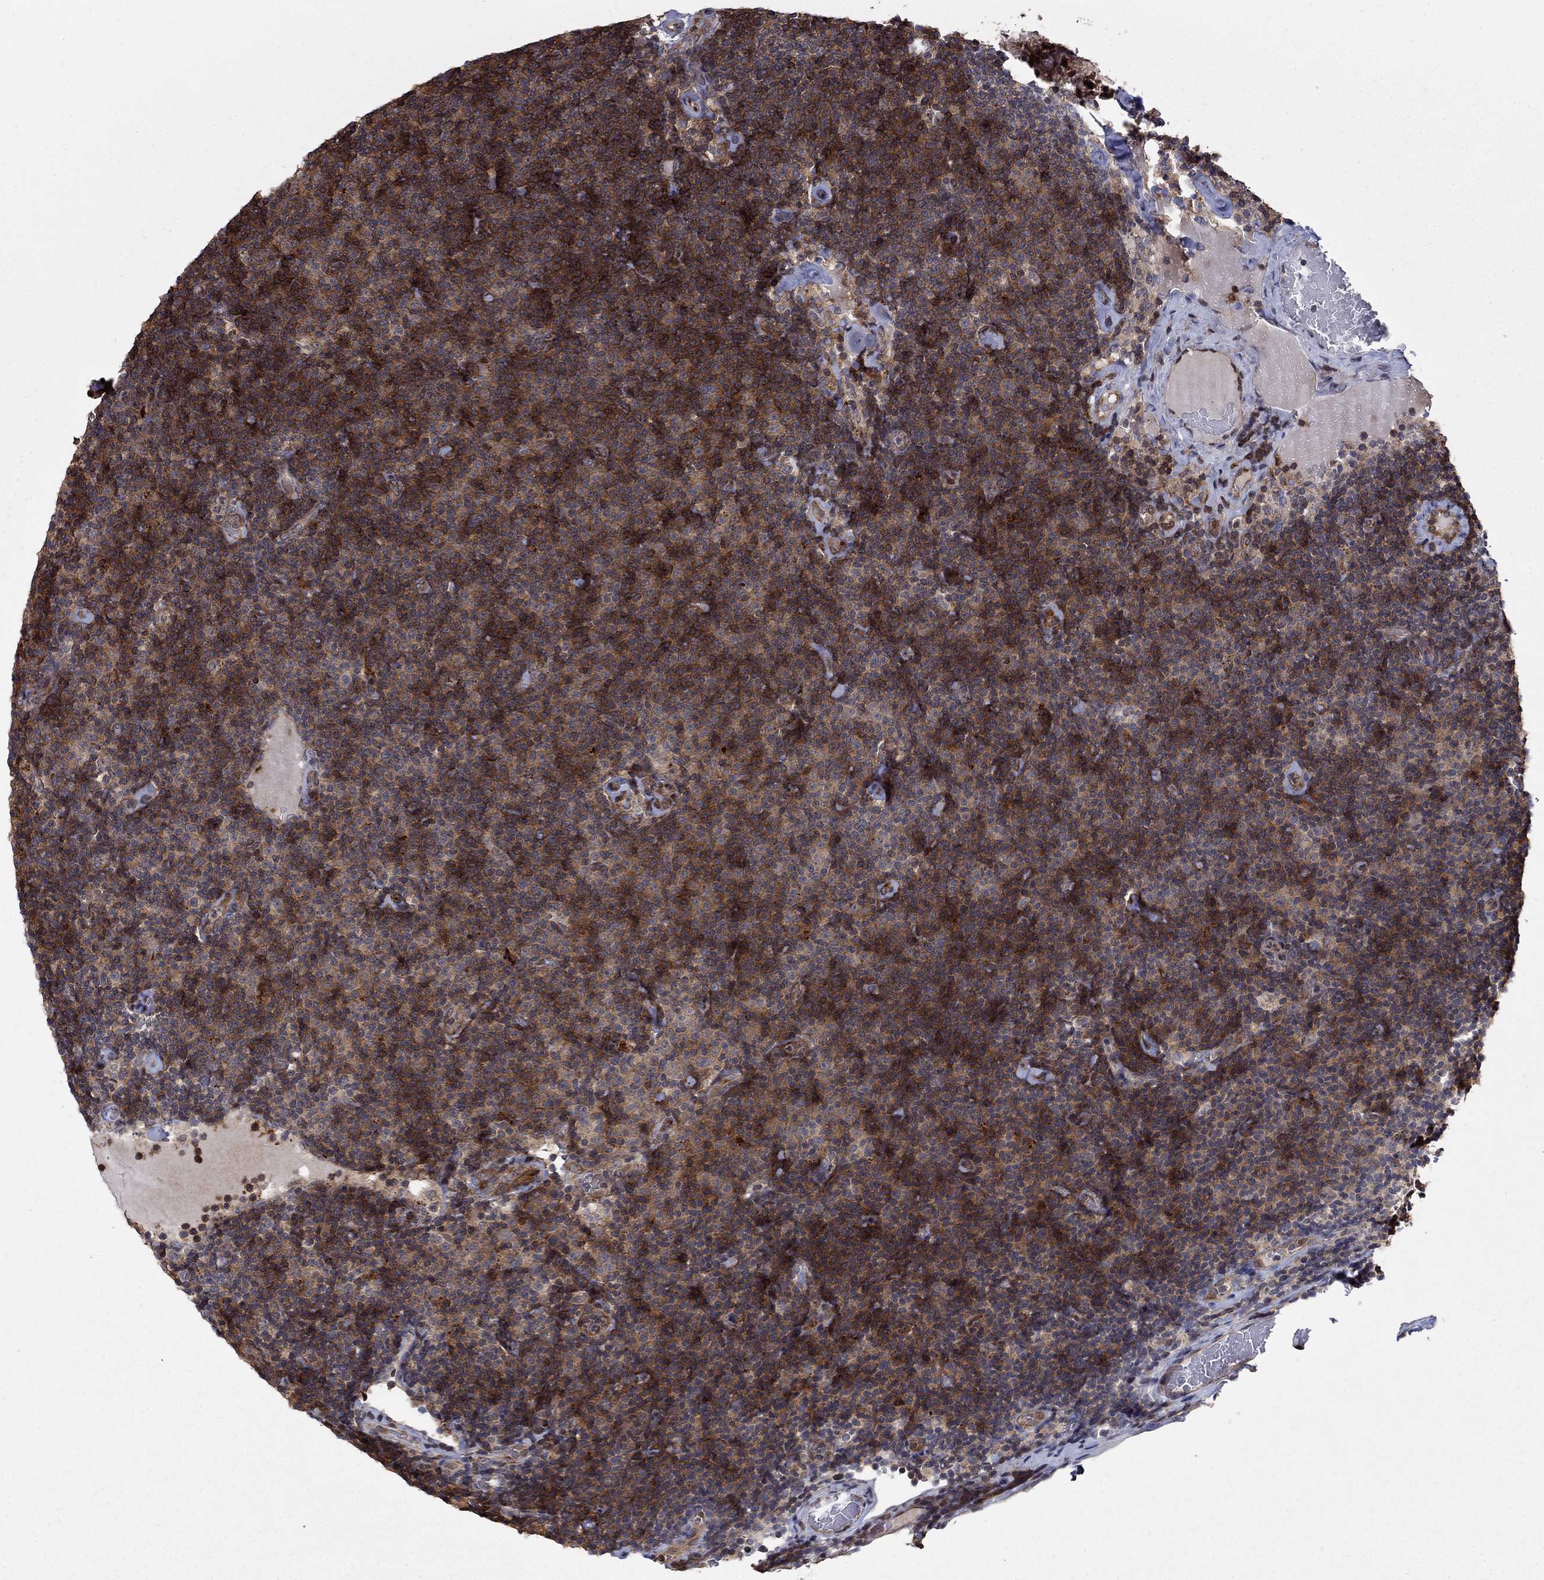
{"staining": {"intensity": "moderate", "quantity": "25%-75%", "location": "cytoplasmic/membranous"}, "tissue": "lymphoma", "cell_type": "Tumor cells", "image_type": "cancer", "snomed": [{"axis": "morphology", "description": "Malignant lymphoma, non-Hodgkin's type, Low grade"}, {"axis": "topography", "description": "Lymph node"}], "caption": "Lymphoma stained with DAB IHC exhibits medium levels of moderate cytoplasmic/membranous expression in approximately 25%-75% of tumor cells.", "gene": "LPCAT4", "patient": {"sex": "male", "age": 81}}